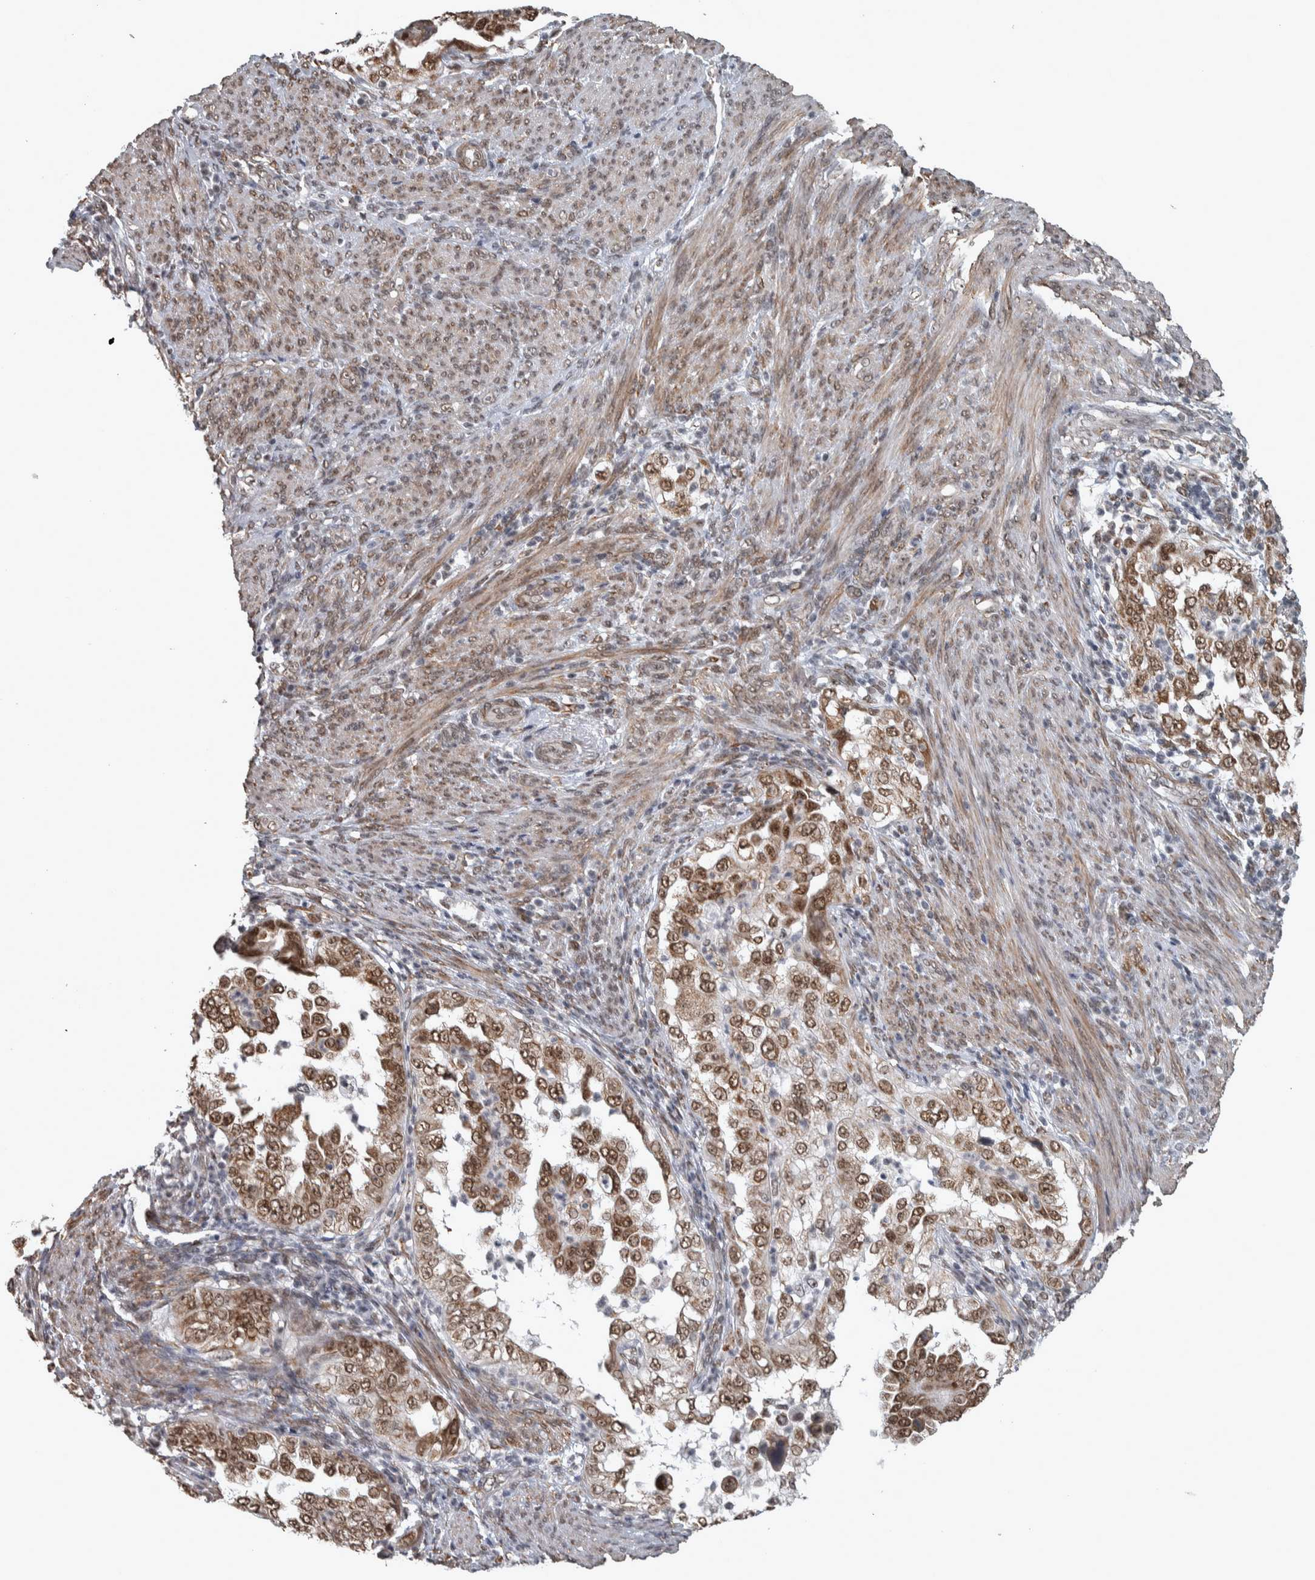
{"staining": {"intensity": "moderate", "quantity": ">75%", "location": "nuclear"}, "tissue": "endometrial cancer", "cell_type": "Tumor cells", "image_type": "cancer", "snomed": [{"axis": "morphology", "description": "Adenocarcinoma, NOS"}, {"axis": "topography", "description": "Endometrium"}], "caption": "Adenocarcinoma (endometrial) was stained to show a protein in brown. There is medium levels of moderate nuclear positivity in about >75% of tumor cells. Nuclei are stained in blue.", "gene": "DDX42", "patient": {"sex": "female", "age": 85}}